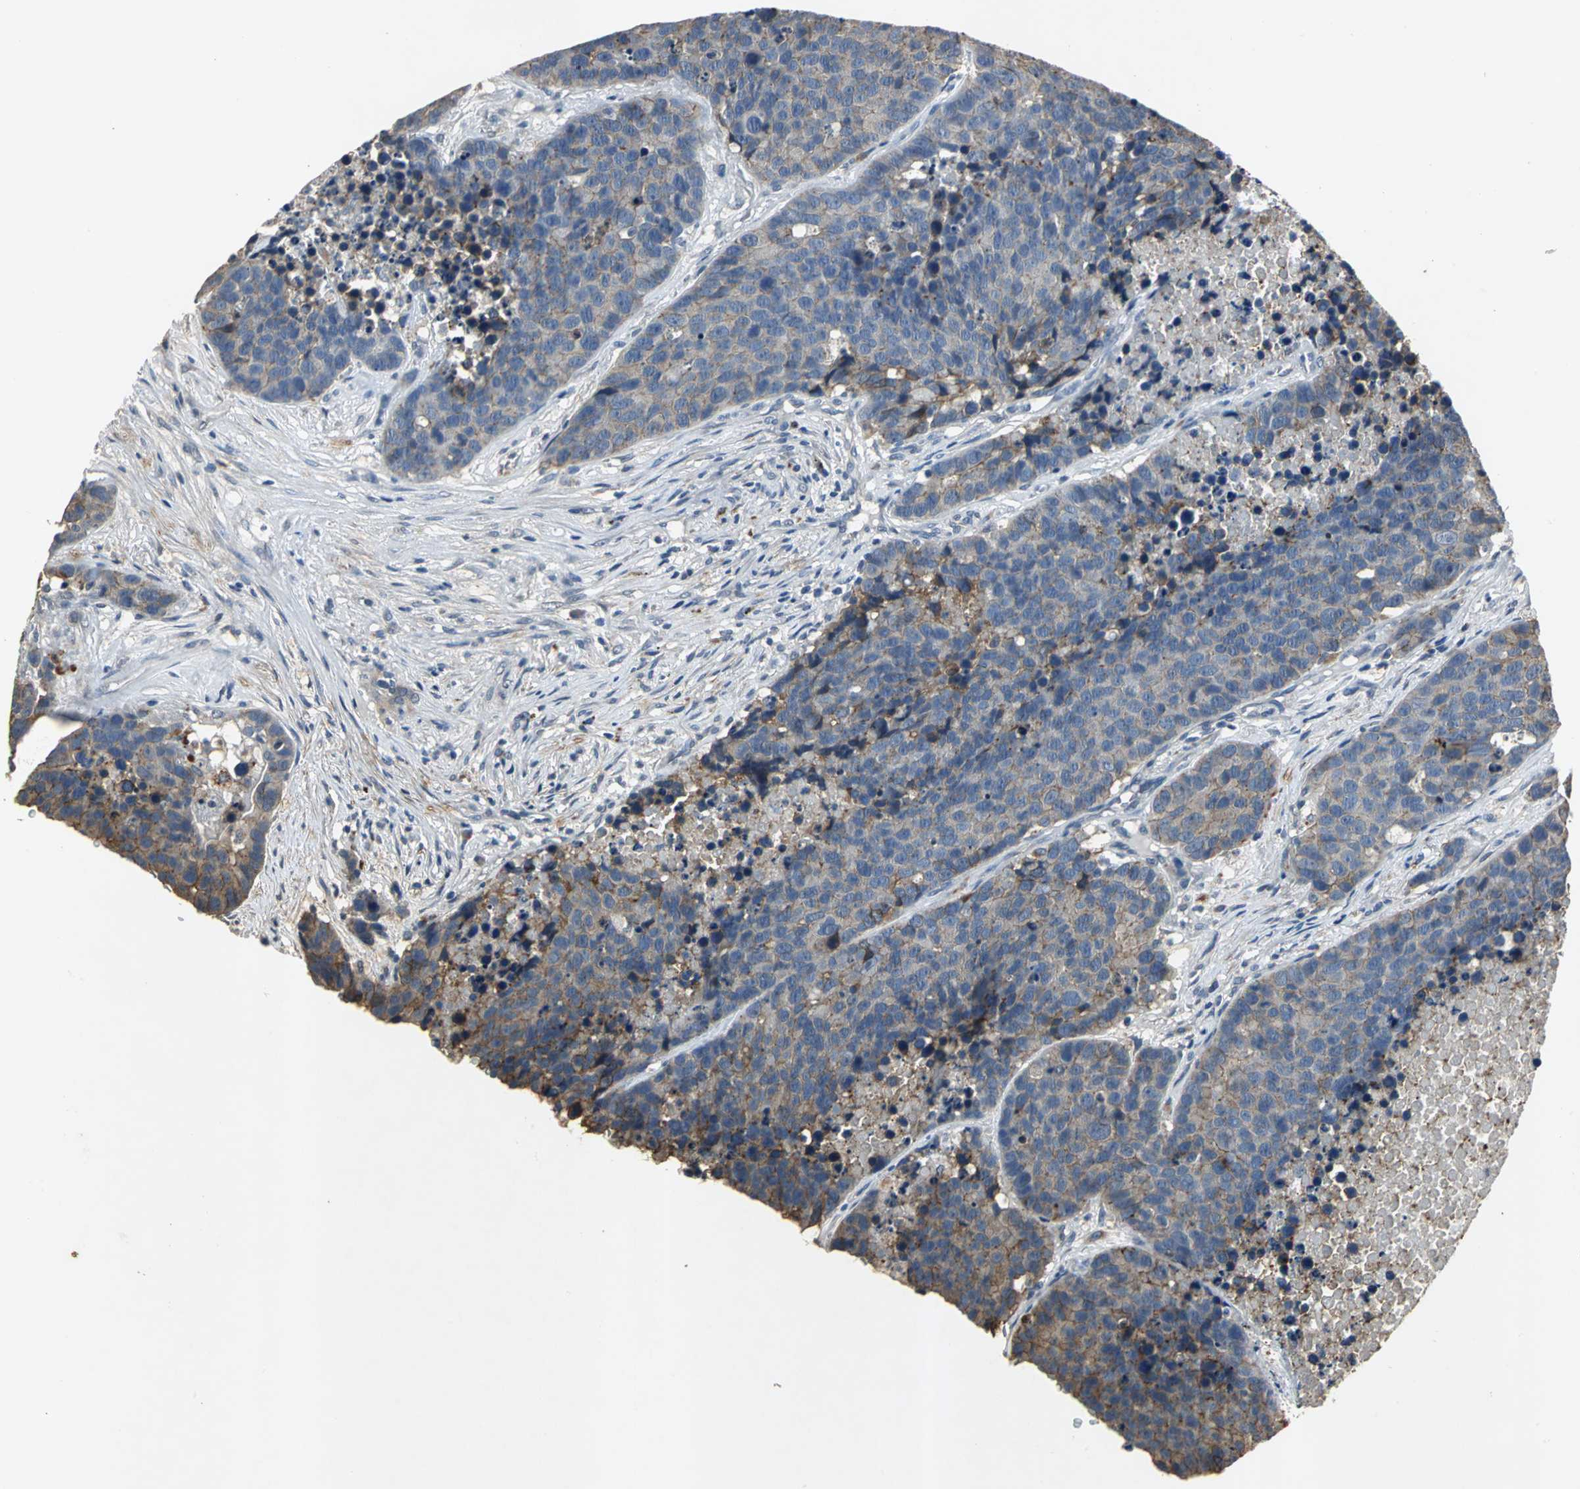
{"staining": {"intensity": "weak", "quantity": ">75%", "location": "cytoplasmic/membranous"}, "tissue": "carcinoid", "cell_type": "Tumor cells", "image_type": "cancer", "snomed": [{"axis": "morphology", "description": "Carcinoid, malignant, NOS"}, {"axis": "topography", "description": "Lung"}], "caption": "This image demonstrates immunohistochemistry (IHC) staining of human carcinoid (malignant), with low weak cytoplasmic/membranous expression in approximately >75% of tumor cells.", "gene": "OCLN", "patient": {"sex": "male", "age": 60}}